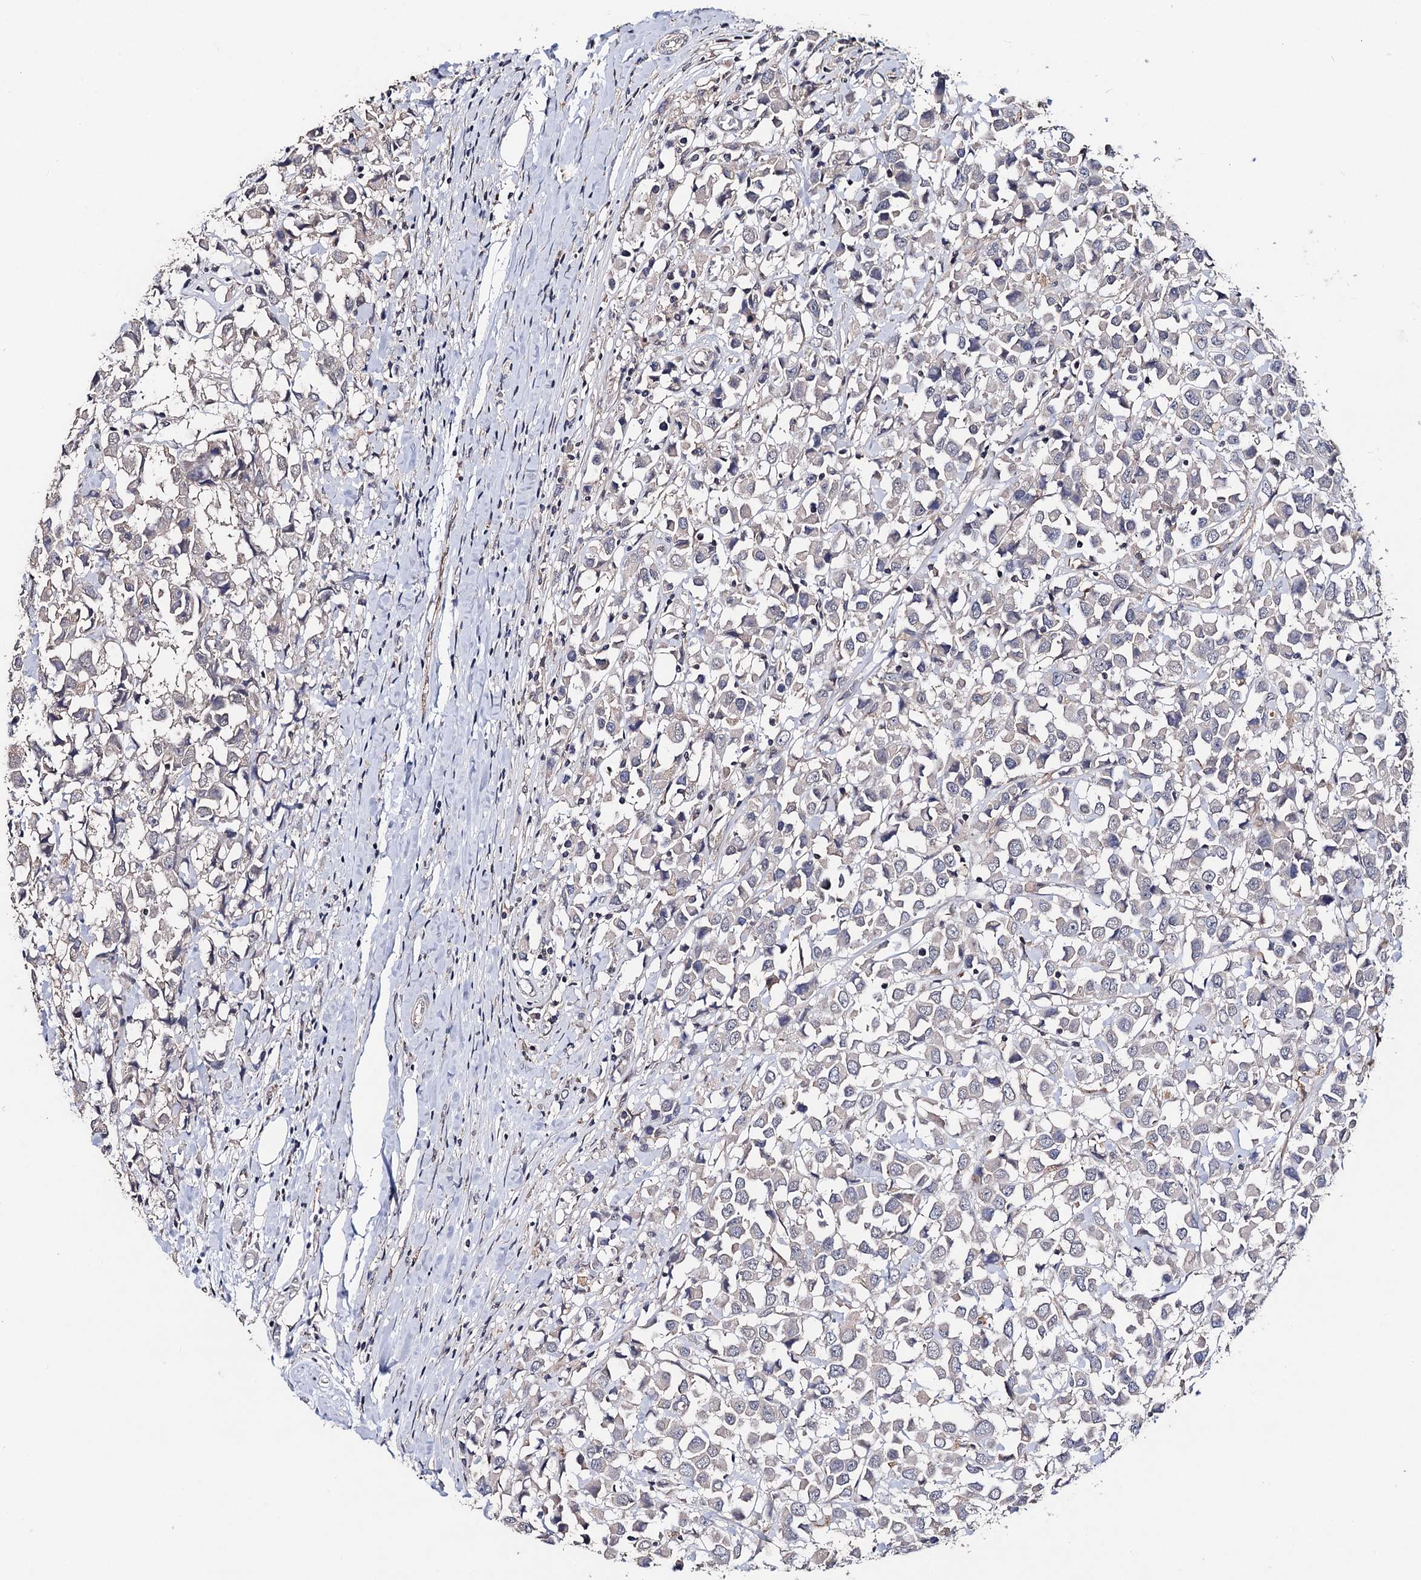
{"staining": {"intensity": "negative", "quantity": "none", "location": "none"}, "tissue": "breast cancer", "cell_type": "Tumor cells", "image_type": "cancer", "snomed": [{"axis": "morphology", "description": "Duct carcinoma"}, {"axis": "topography", "description": "Breast"}], "caption": "High power microscopy micrograph of an immunohistochemistry photomicrograph of breast cancer, revealing no significant expression in tumor cells.", "gene": "PPTC7", "patient": {"sex": "female", "age": 61}}